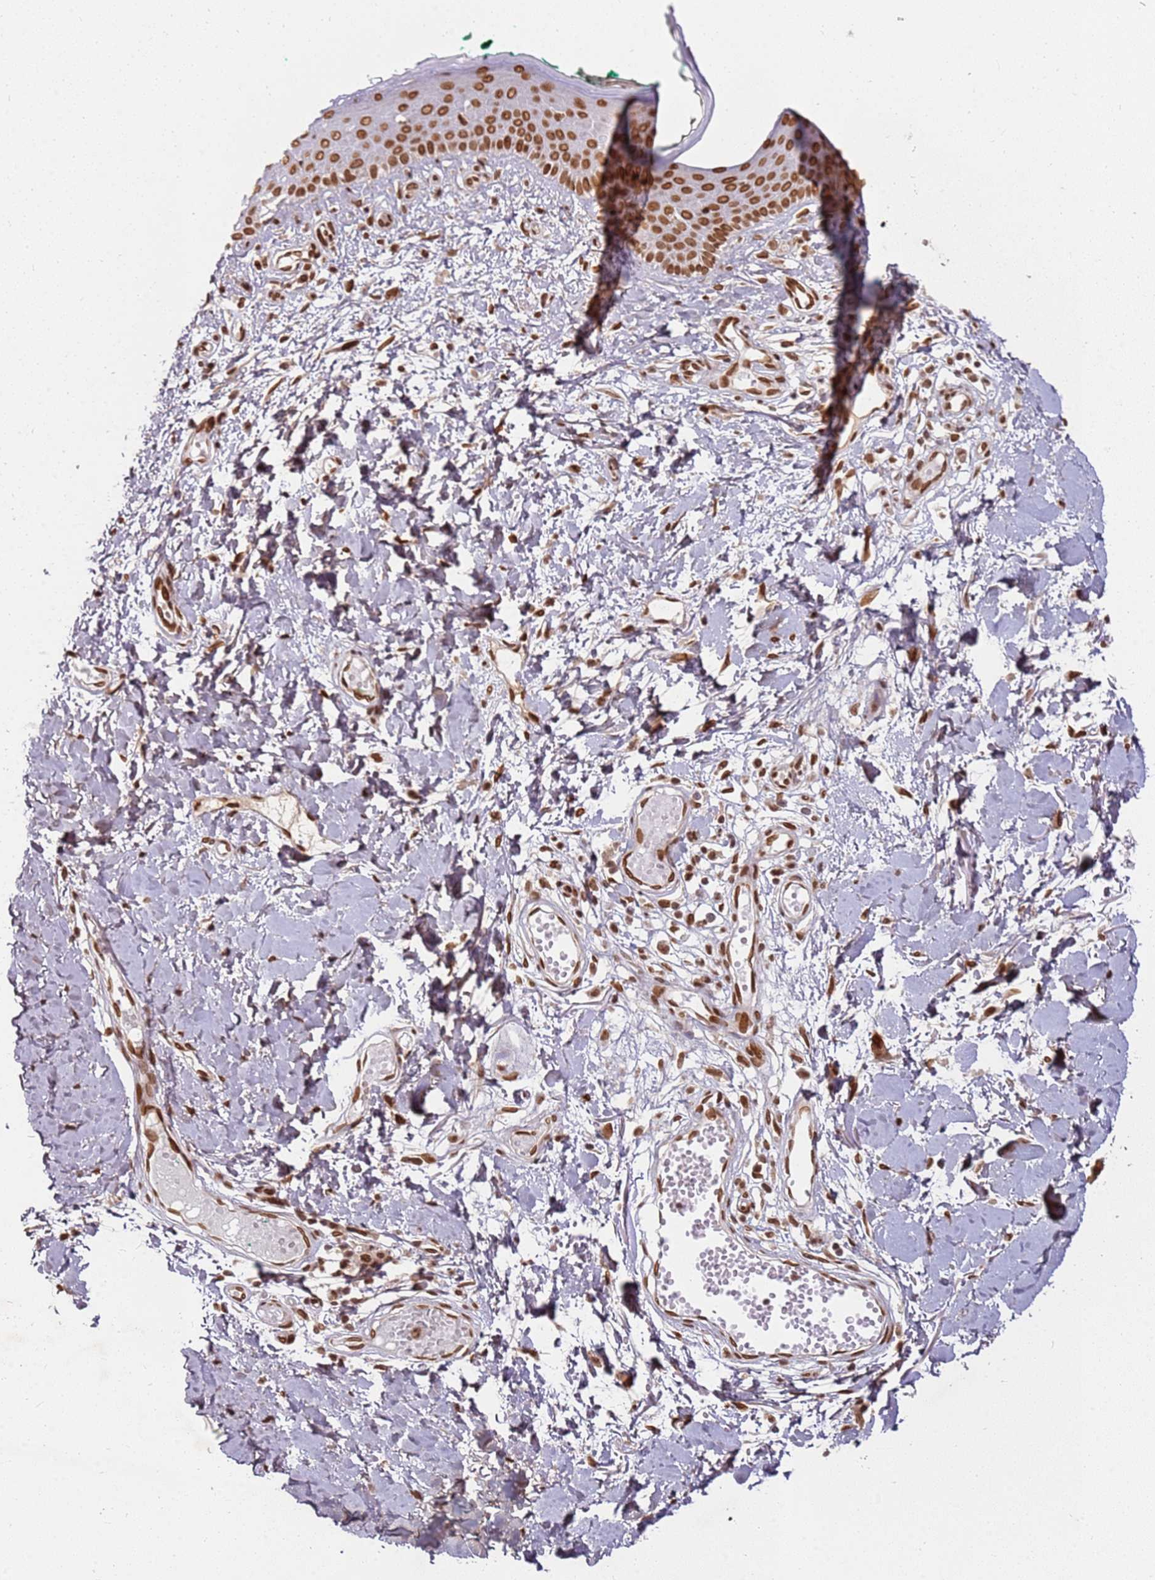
{"staining": {"intensity": "moderate", "quantity": ">75%", "location": "nuclear"}, "tissue": "skin", "cell_type": "Fibroblasts", "image_type": "normal", "snomed": [{"axis": "morphology", "description": "Normal tissue, NOS"}, {"axis": "morphology", "description": "Malignant melanoma, NOS"}, {"axis": "topography", "description": "Skin"}], "caption": "Moderate nuclear staining is present in approximately >75% of fibroblasts in benign skin. (brown staining indicates protein expression, while blue staining denotes nuclei).", "gene": "TENT4A", "patient": {"sex": "male", "age": 62}}